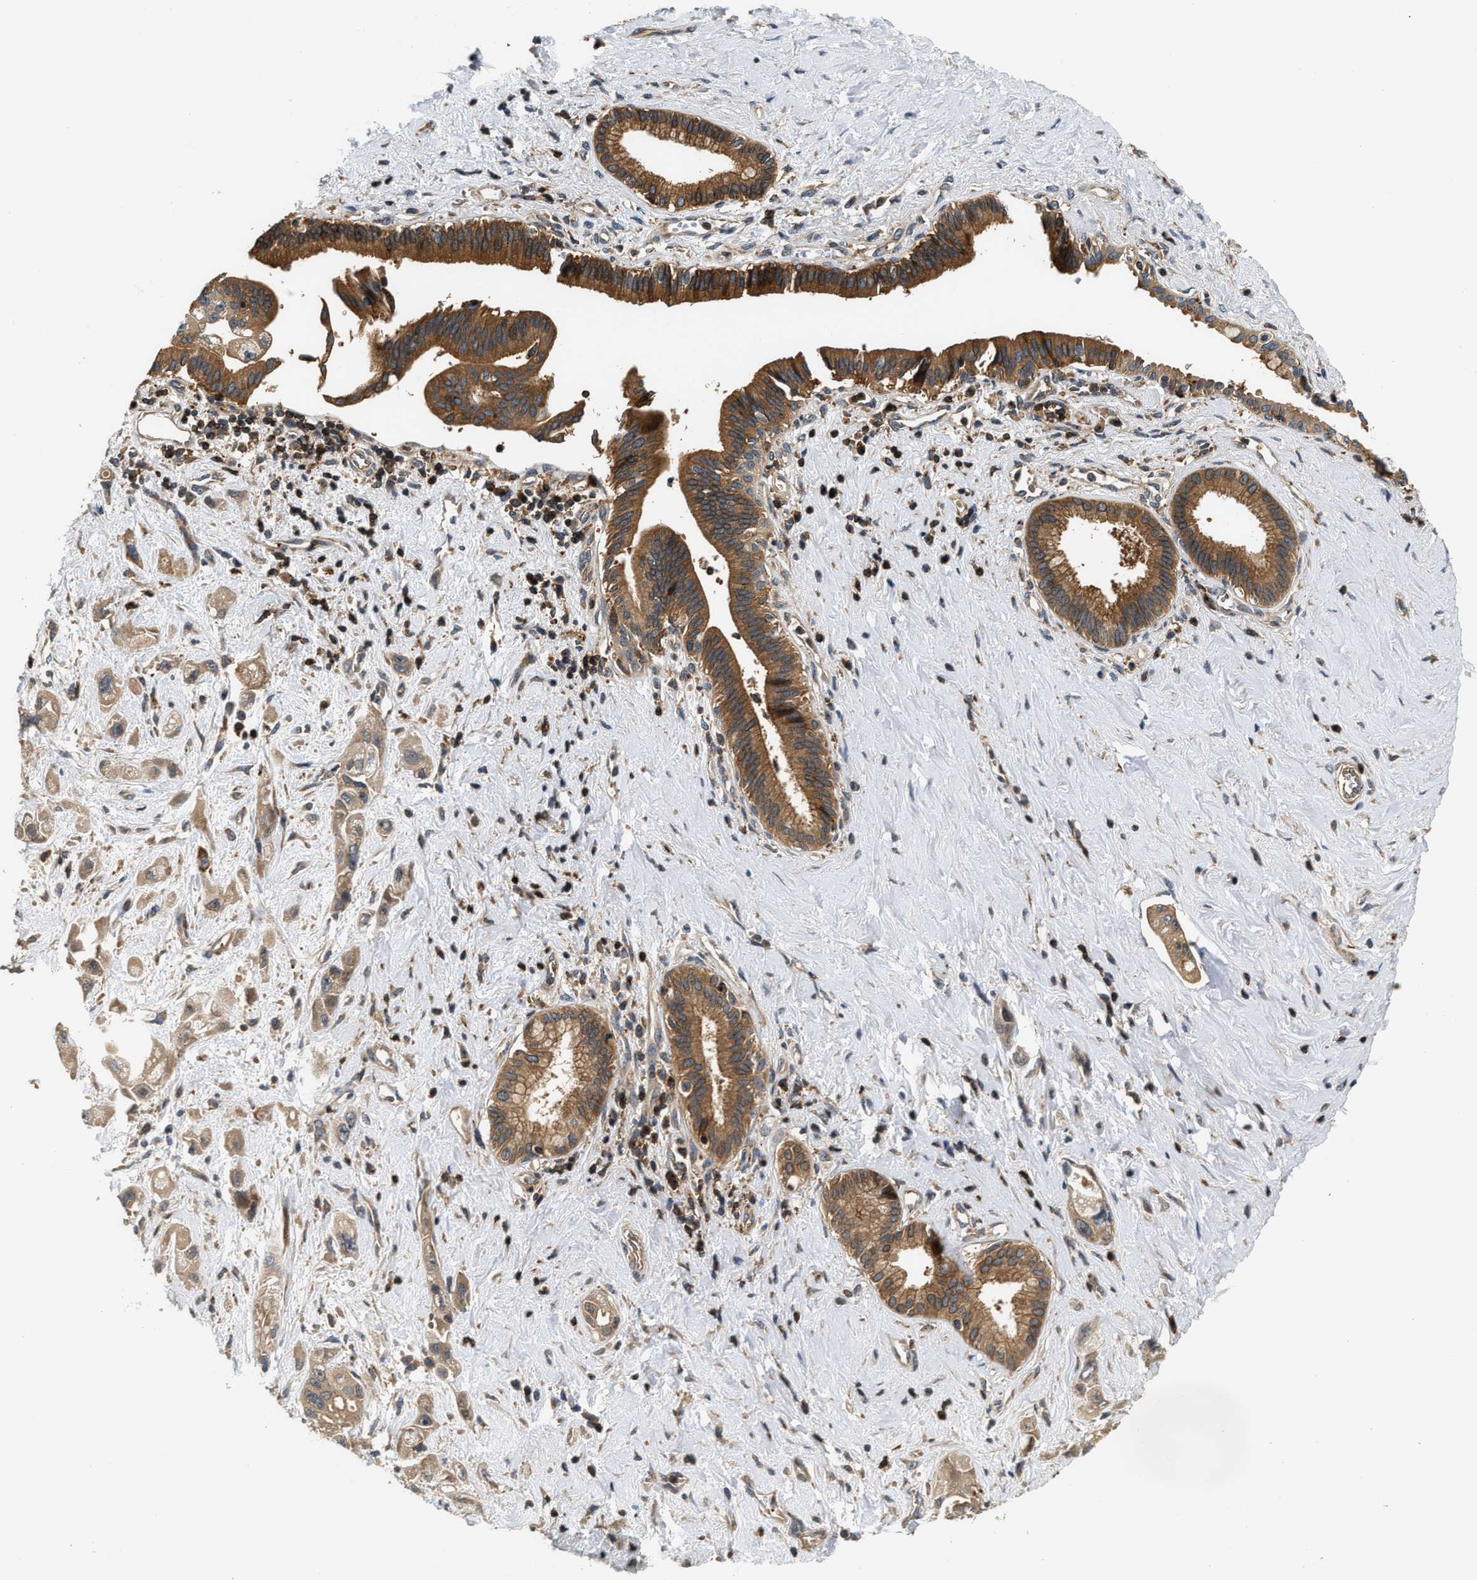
{"staining": {"intensity": "strong", "quantity": ">75%", "location": "cytoplasmic/membranous"}, "tissue": "pancreatic cancer", "cell_type": "Tumor cells", "image_type": "cancer", "snomed": [{"axis": "morphology", "description": "Adenocarcinoma, NOS"}, {"axis": "topography", "description": "Pancreas"}], "caption": "IHC (DAB (3,3'-diaminobenzidine)) staining of human pancreatic adenocarcinoma demonstrates strong cytoplasmic/membranous protein expression in about >75% of tumor cells.", "gene": "SNX5", "patient": {"sex": "female", "age": 66}}